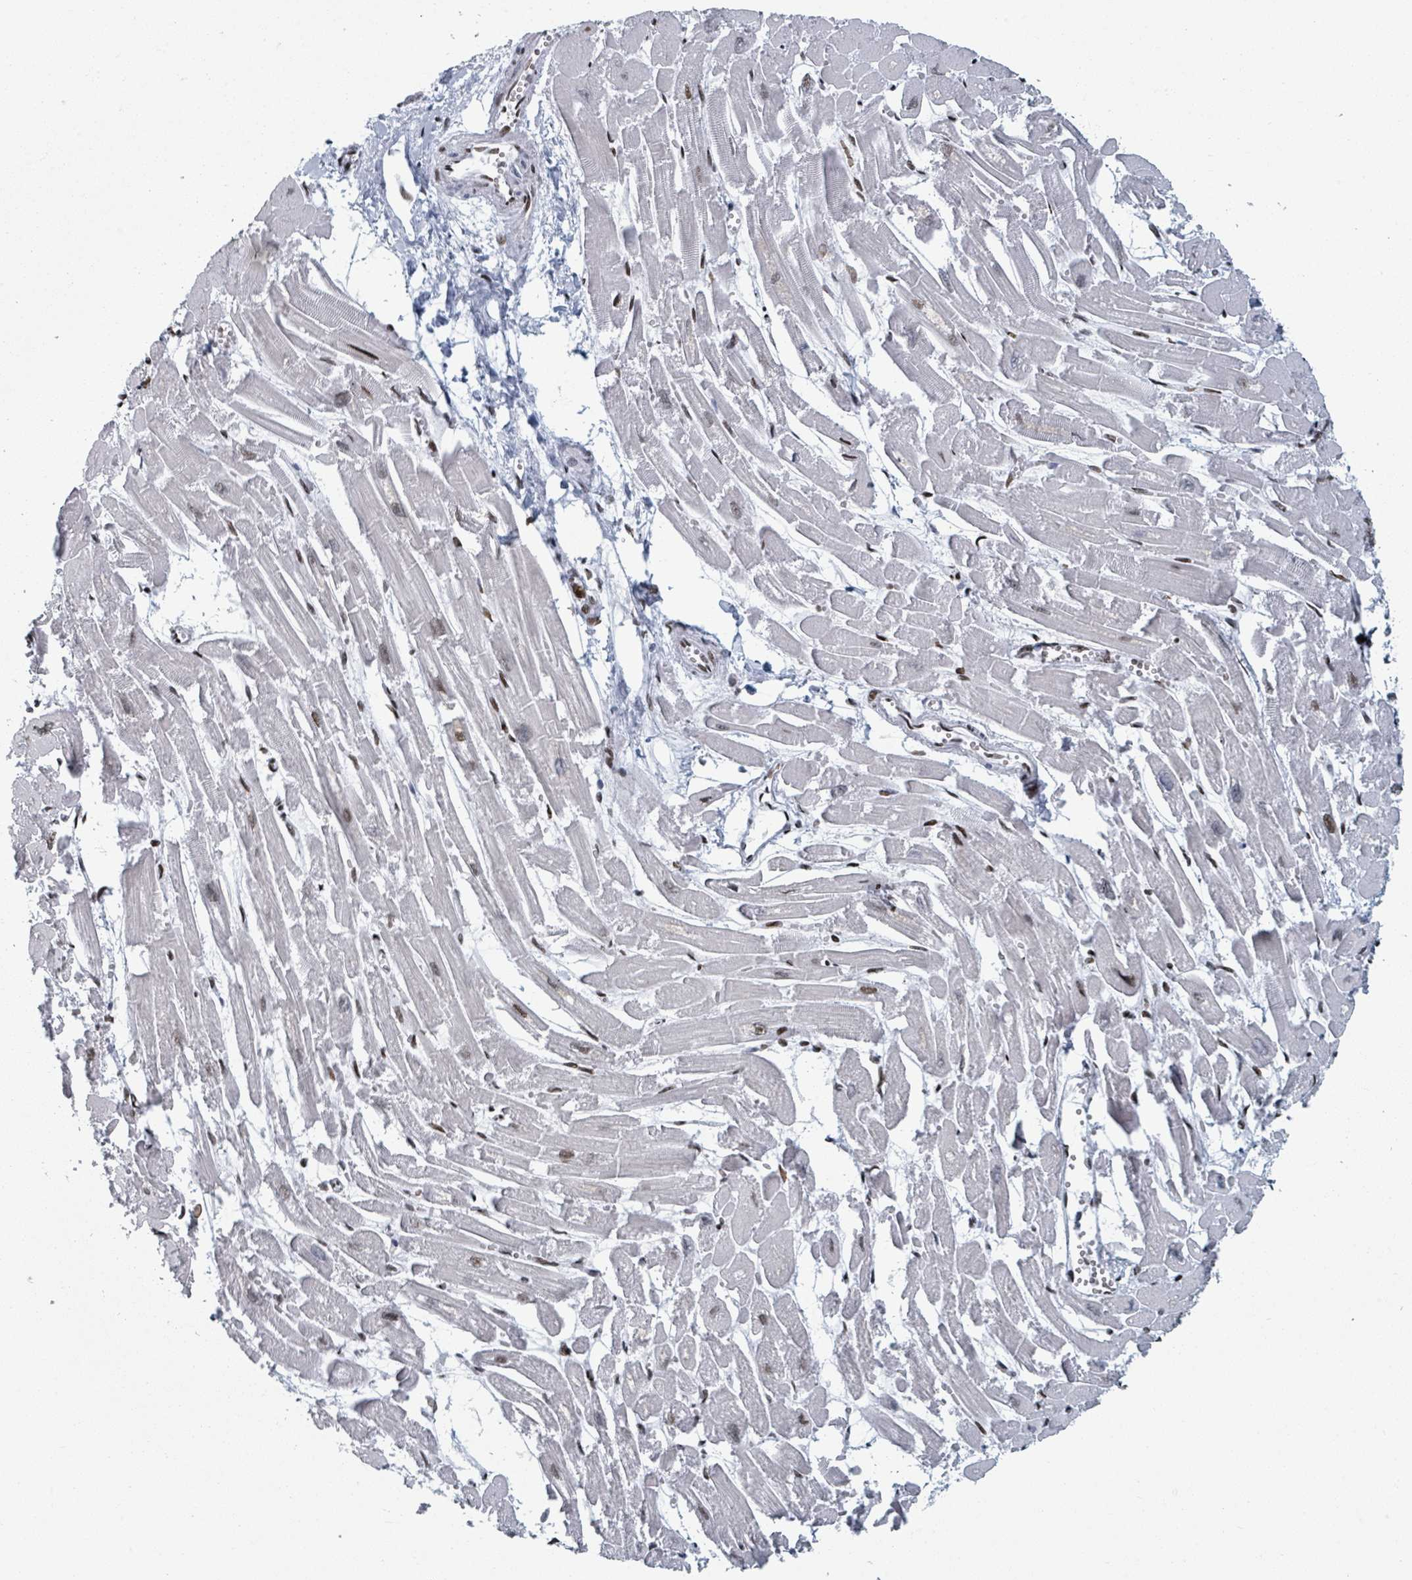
{"staining": {"intensity": "strong", "quantity": ">75%", "location": "nuclear"}, "tissue": "heart muscle", "cell_type": "Cardiomyocytes", "image_type": "normal", "snomed": [{"axis": "morphology", "description": "Normal tissue, NOS"}, {"axis": "topography", "description": "Heart"}], "caption": "A high amount of strong nuclear positivity is appreciated in approximately >75% of cardiomyocytes in unremarkable heart muscle. (IHC, brightfield microscopy, high magnification).", "gene": "DHX16", "patient": {"sex": "male", "age": 54}}